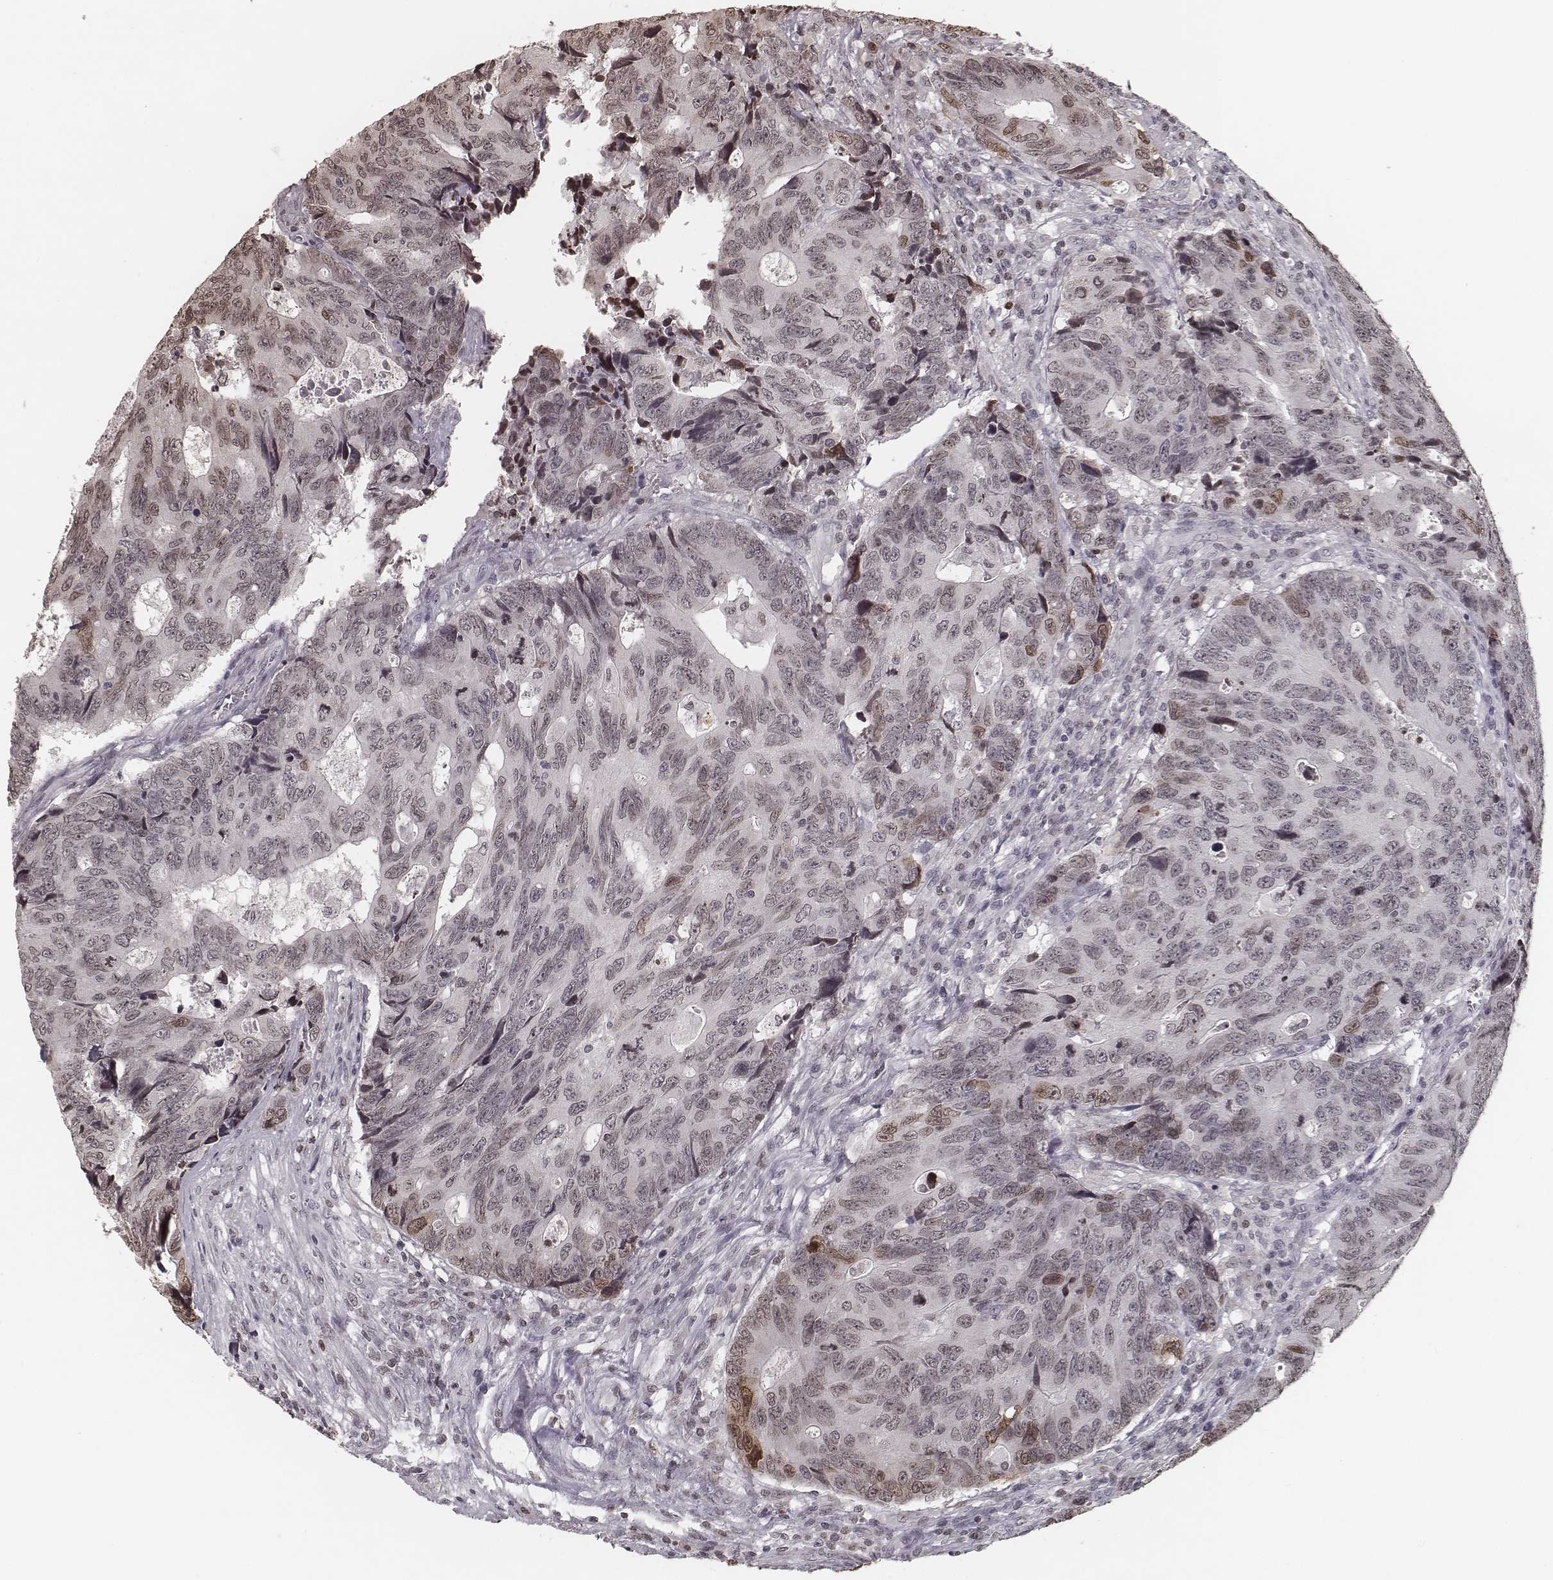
{"staining": {"intensity": "moderate", "quantity": "<25%", "location": "nuclear"}, "tissue": "colorectal cancer", "cell_type": "Tumor cells", "image_type": "cancer", "snomed": [{"axis": "morphology", "description": "Adenocarcinoma, NOS"}, {"axis": "topography", "description": "Colon"}], "caption": "The immunohistochemical stain labels moderate nuclear staining in tumor cells of adenocarcinoma (colorectal) tissue.", "gene": "HMGA2", "patient": {"sex": "female", "age": 77}}